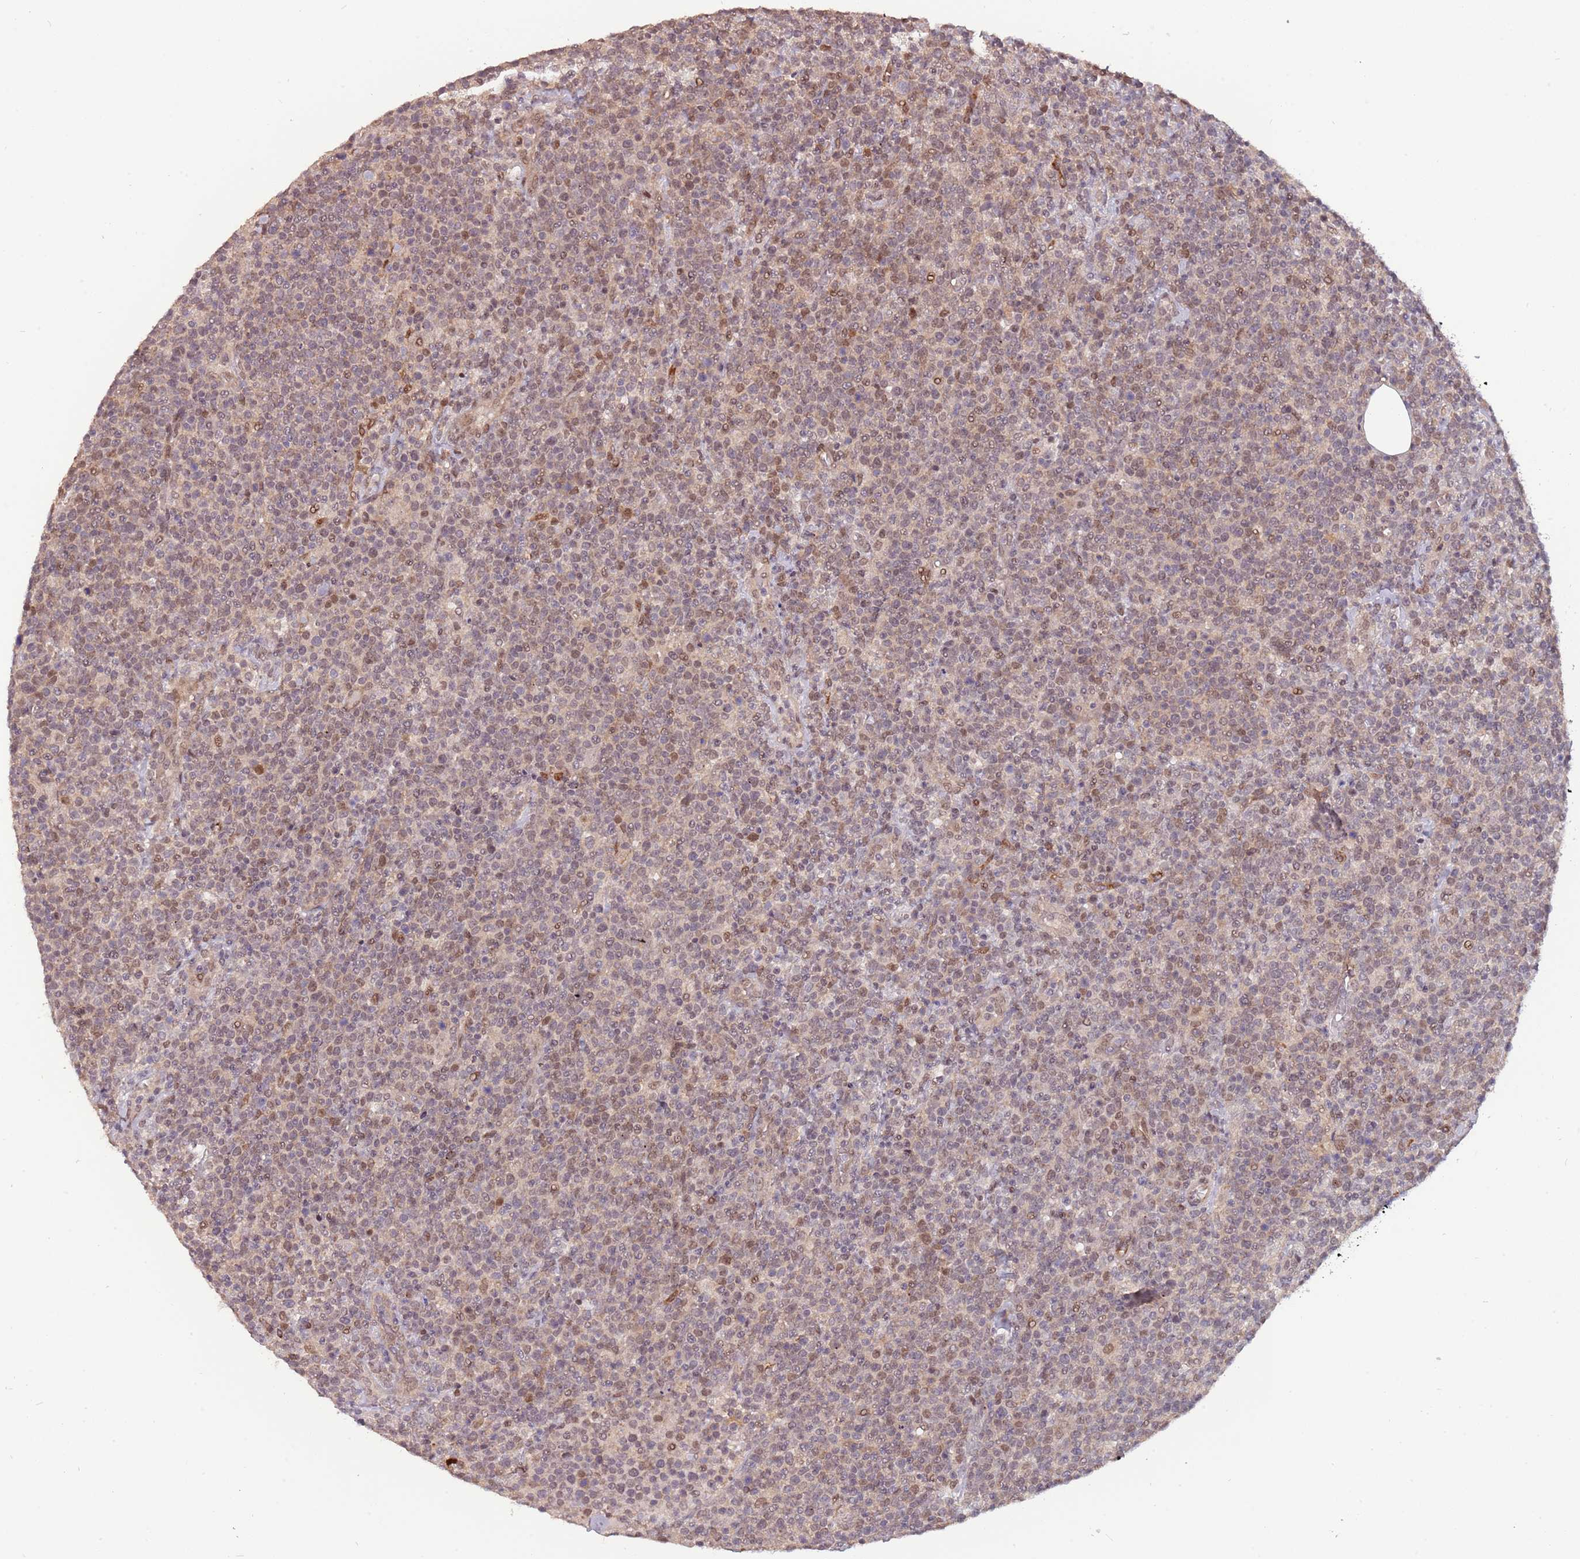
{"staining": {"intensity": "weak", "quantity": "25%-75%", "location": "nuclear"}, "tissue": "lymphoma", "cell_type": "Tumor cells", "image_type": "cancer", "snomed": [{"axis": "morphology", "description": "Malignant lymphoma, non-Hodgkin's type, High grade"}, {"axis": "topography", "description": "Lymph node"}], "caption": "Immunohistochemistry (IHC) staining of malignant lymphoma, non-Hodgkin's type (high-grade), which demonstrates low levels of weak nuclear staining in about 25%-75% of tumor cells indicating weak nuclear protein staining. The staining was performed using DAB (brown) for protein detection and nuclei were counterstained in hematoxylin (blue).", "gene": "ZBTB5", "patient": {"sex": "male", "age": 61}}